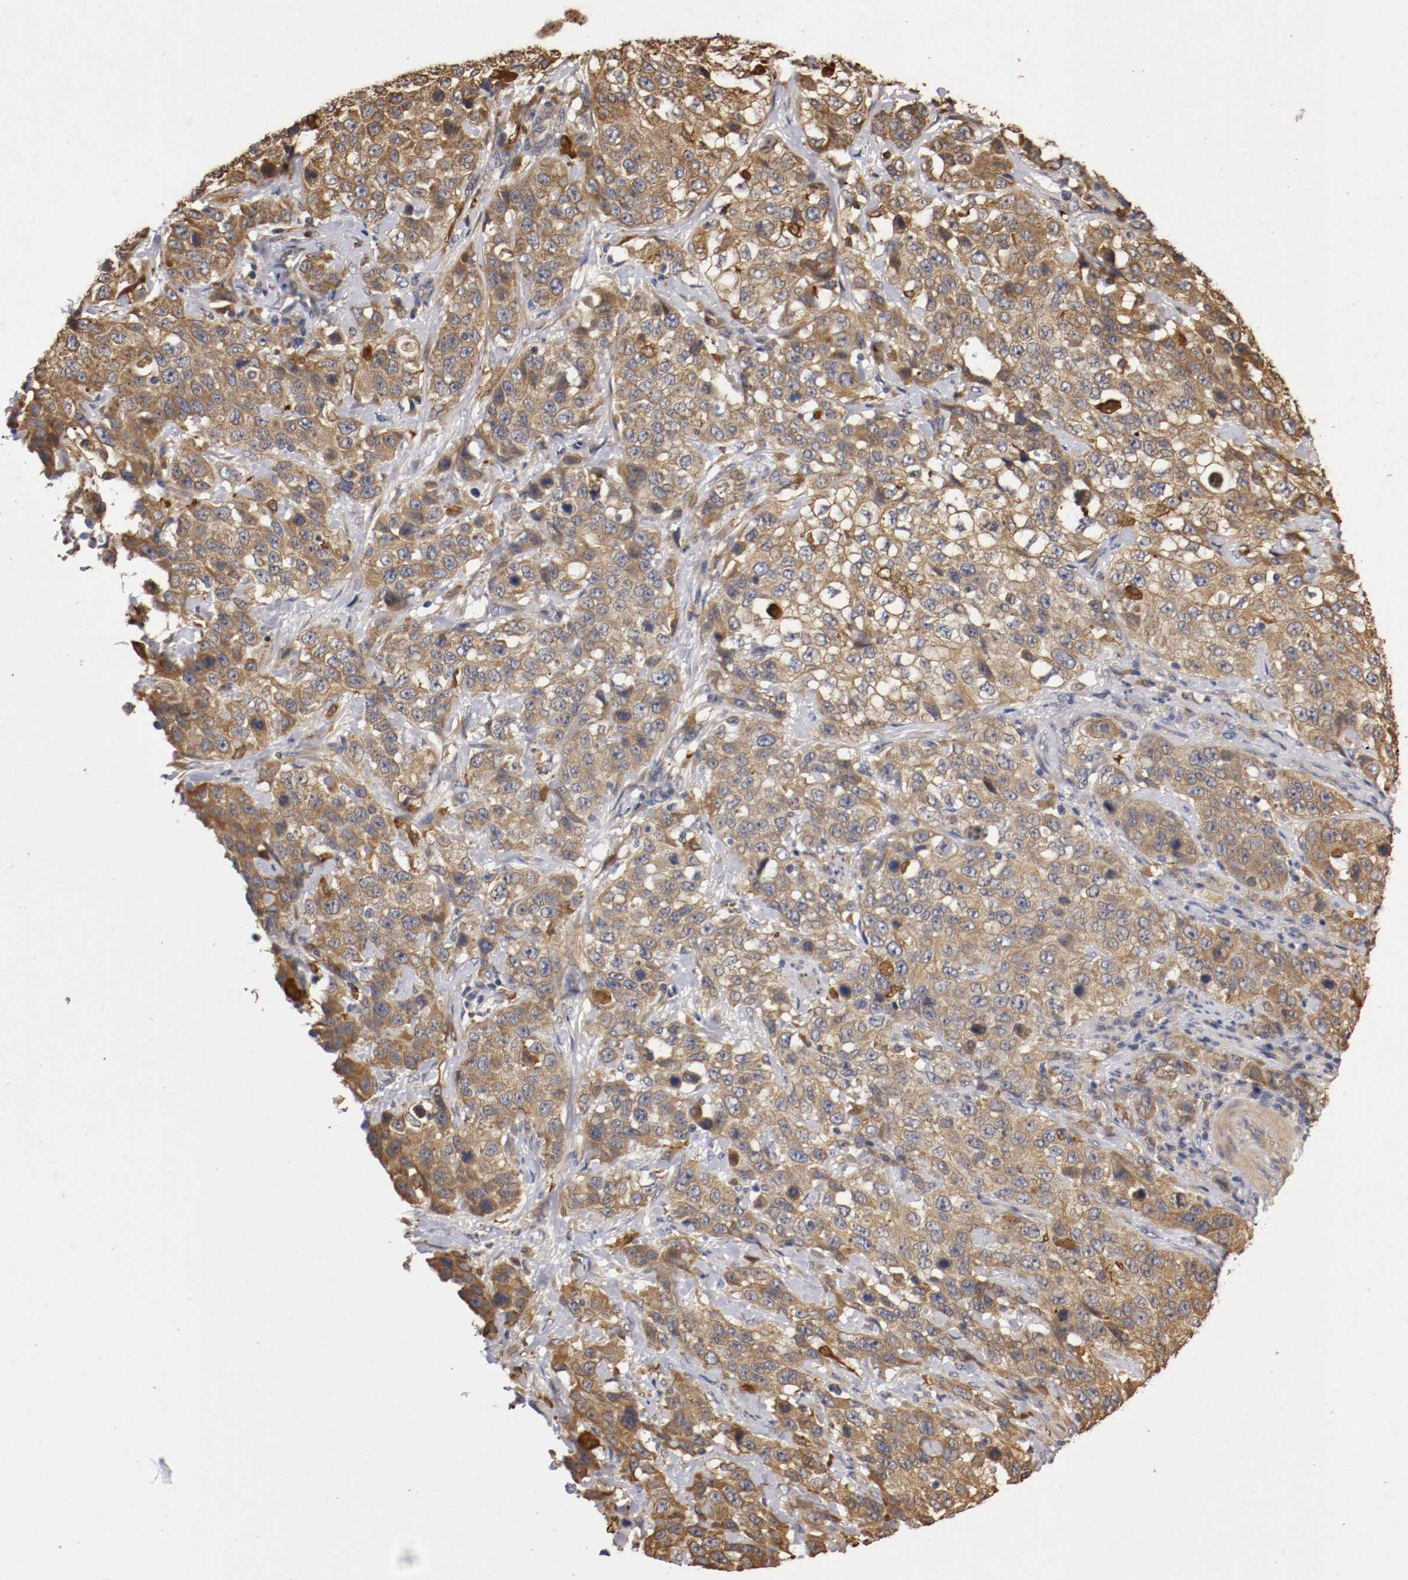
{"staining": {"intensity": "moderate", "quantity": ">75%", "location": "cytoplasmic/membranous"}, "tissue": "stomach cancer", "cell_type": "Tumor cells", "image_type": "cancer", "snomed": [{"axis": "morphology", "description": "Normal tissue, NOS"}, {"axis": "morphology", "description": "Adenocarcinoma, NOS"}, {"axis": "topography", "description": "Stomach"}], "caption": "Brown immunohistochemical staining in stomach cancer shows moderate cytoplasmic/membranous positivity in approximately >75% of tumor cells. The staining was performed using DAB, with brown indicating positive protein expression. Nuclei are stained blue with hematoxylin.", "gene": "VEZT", "patient": {"sex": "male", "age": 48}}